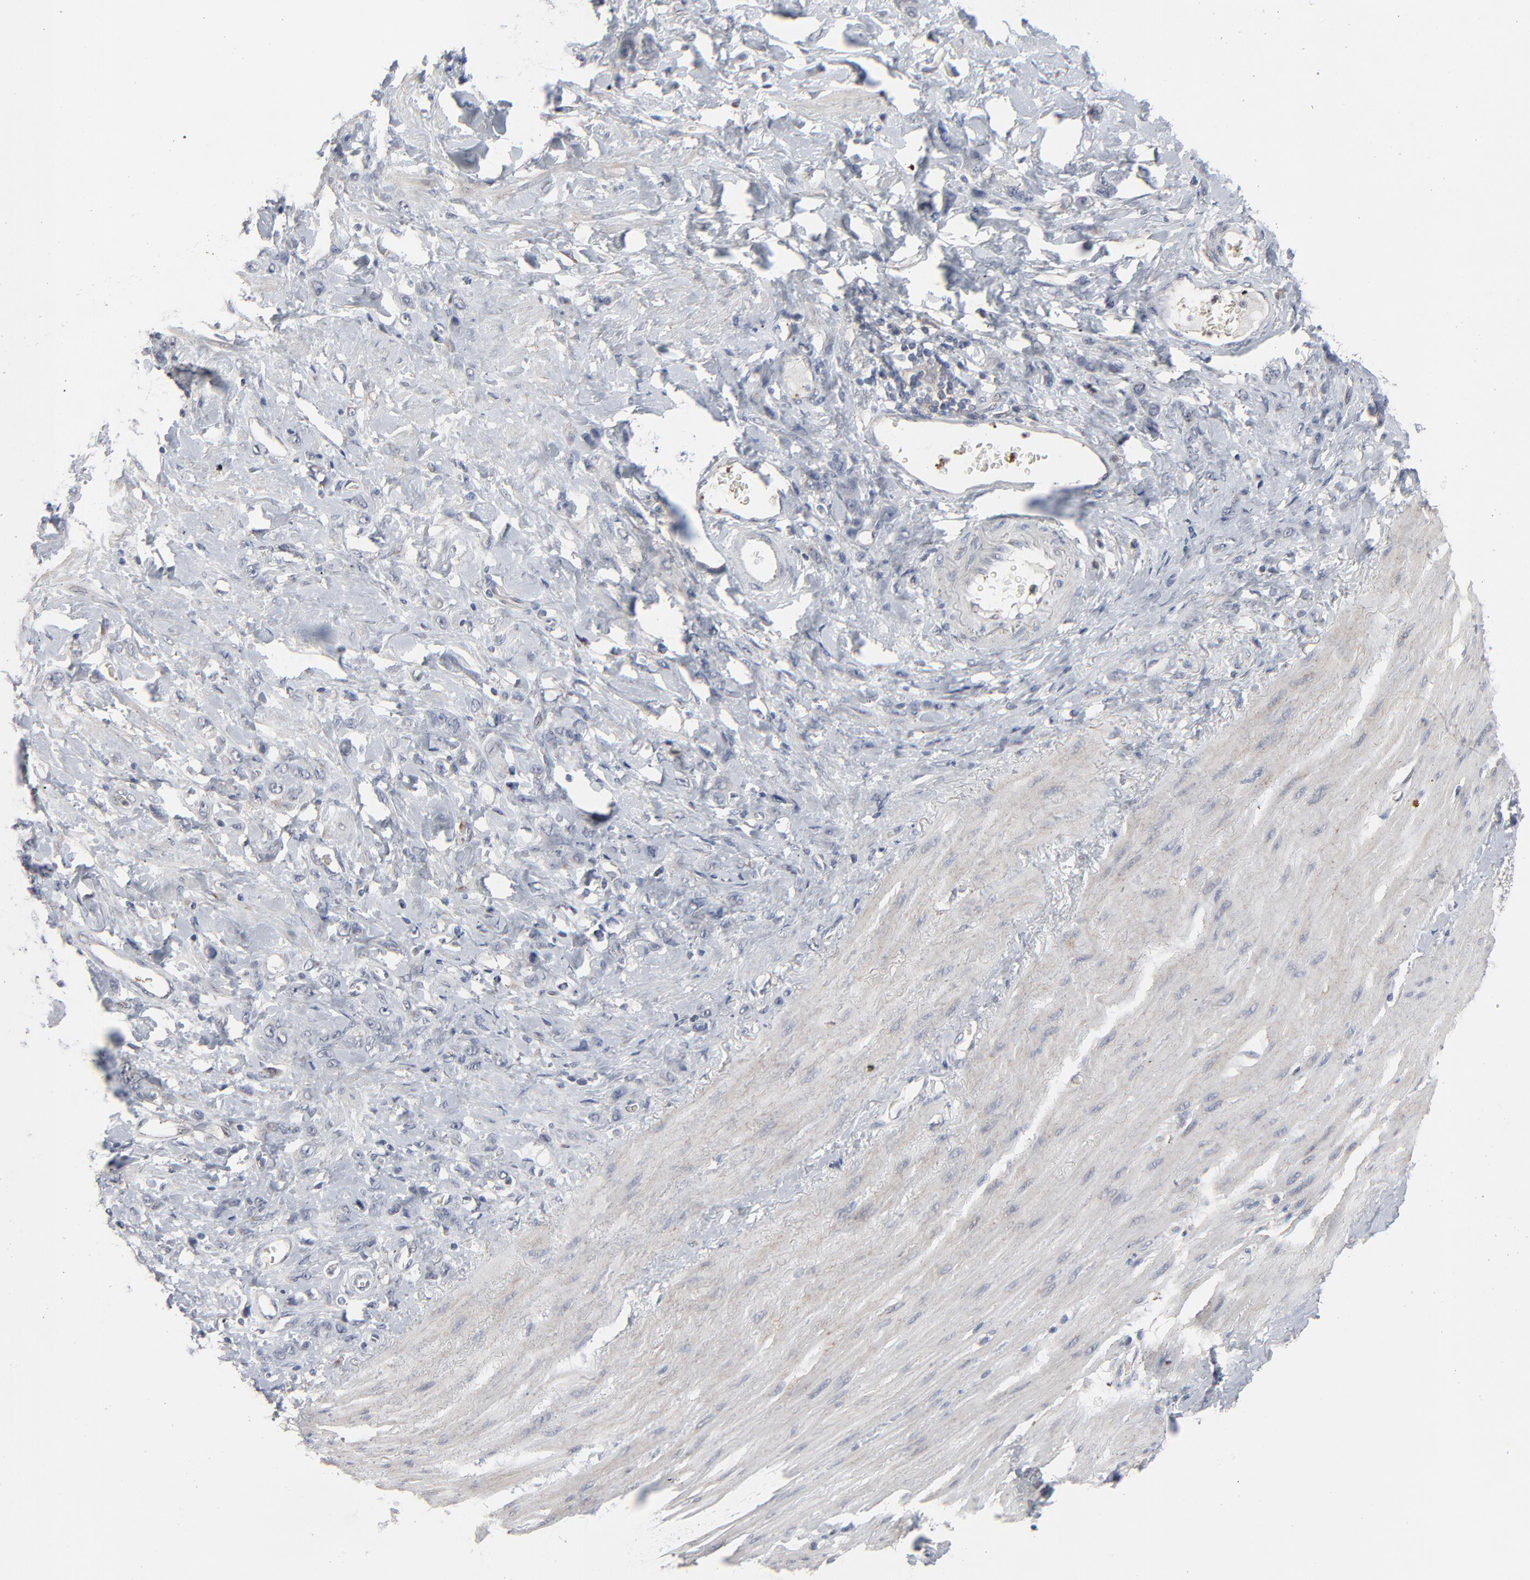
{"staining": {"intensity": "negative", "quantity": "none", "location": "none"}, "tissue": "stomach cancer", "cell_type": "Tumor cells", "image_type": "cancer", "snomed": [{"axis": "morphology", "description": "Normal tissue, NOS"}, {"axis": "morphology", "description": "Adenocarcinoma, NOS"}, {"axis": "topography", "description": "Stomach"}], "caption": "An image of human stomach cancer is negative for staining in tumor cells. Brightfield microscopy of immunohistochemistry (IHC) stained with DAB (brown) and hematoxylin (blue), captured at high magnification.", "gene": "JAM3", "patient": {"sex": "male", "age": 82}}